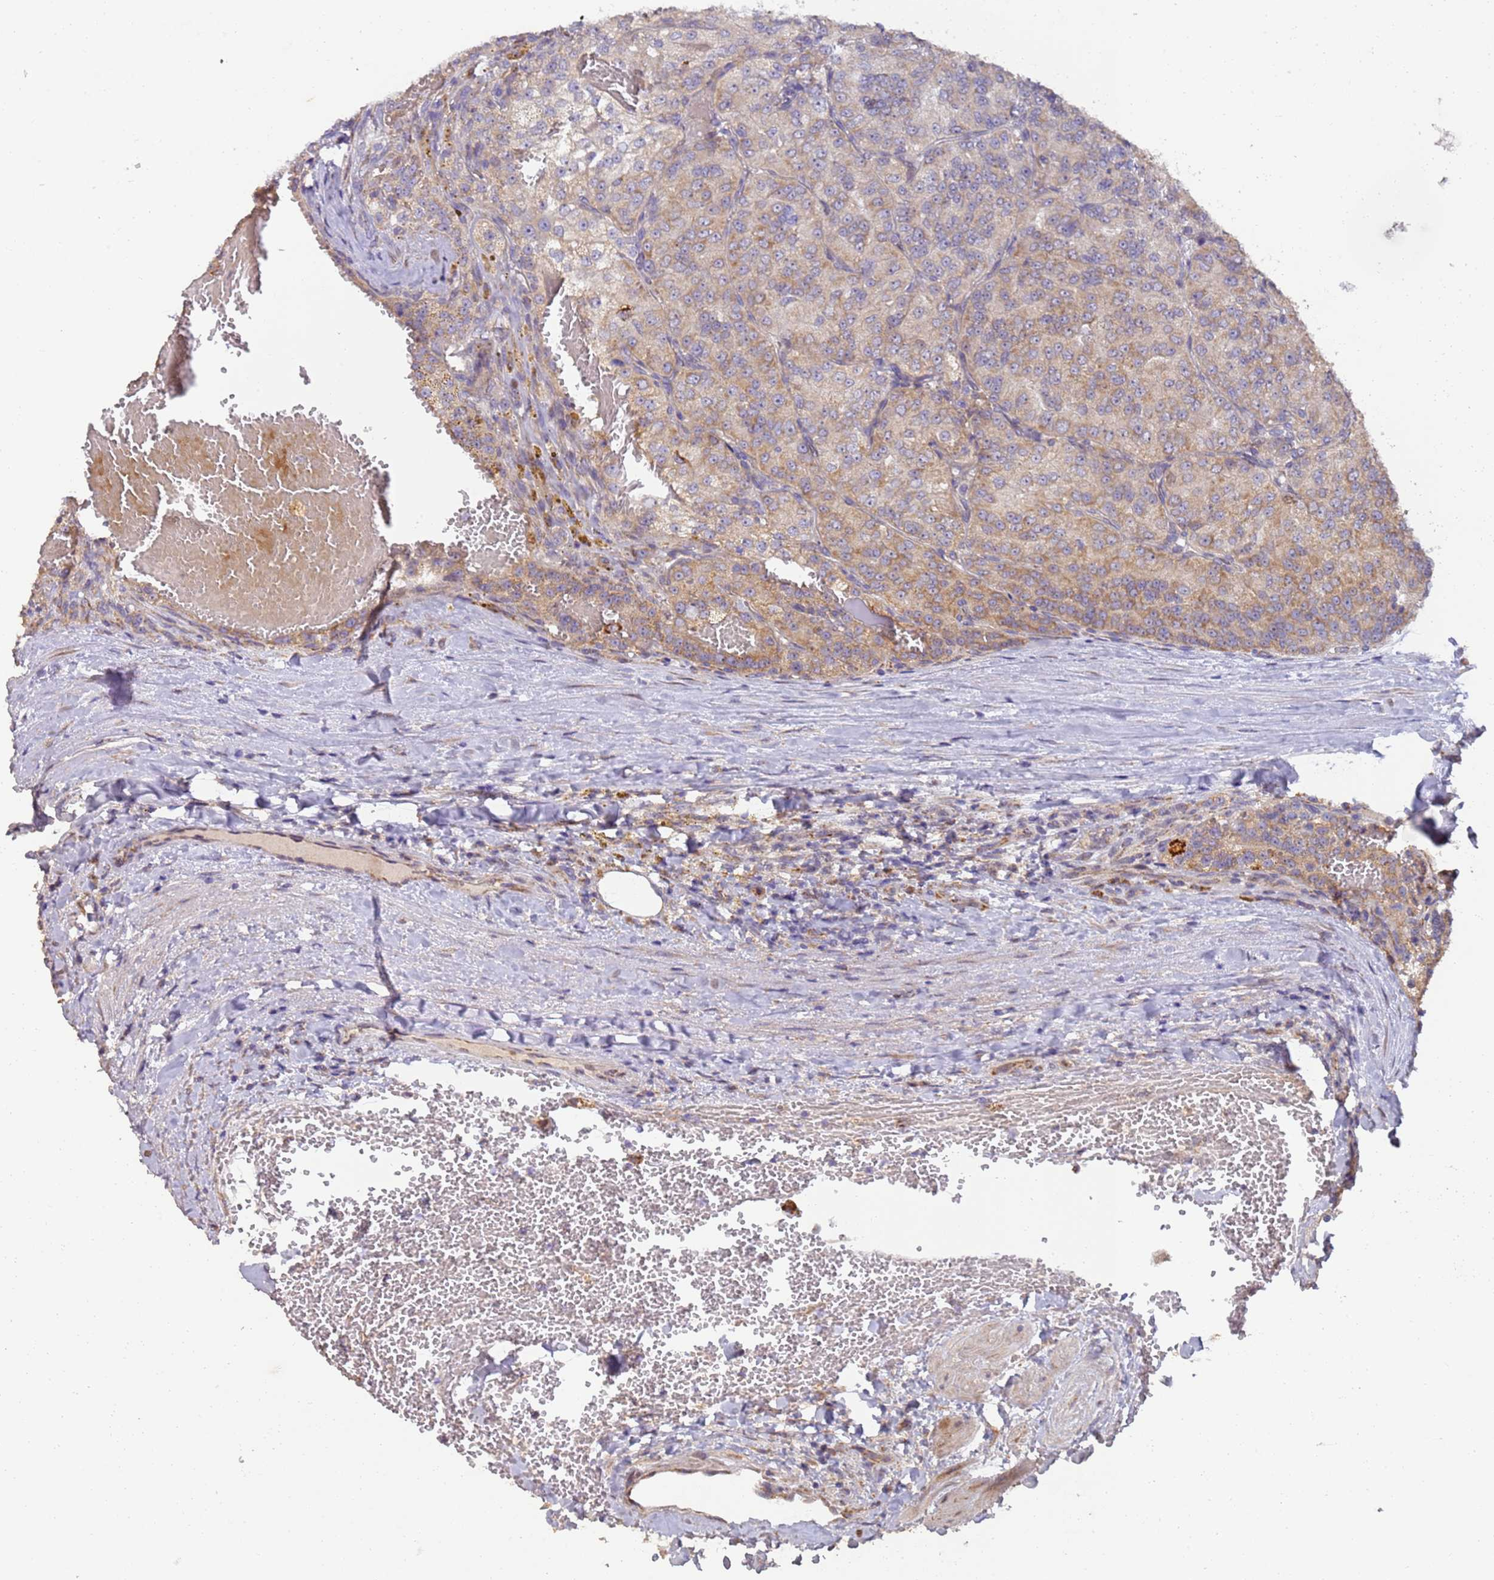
{"staining": {"intensity": "moderate", "quantity": "<25%", "location": "cytoplasmic/membranous"}, "tissue": "renal cancer", "cell_type": "Tumor cells", "image_type": "cancer", "snomed": [{"axis": "morphology", "description": "Adenocarcinoma, NOS"}, {"axis": "topography", "description": "Kidney"}], "caption": "Human renal adenocarcinoma stained with a brown dye shows moderate cytoplasmic/membranous positive positivity in approximately <25% of tumor cells.", "gene": "RAPGEF3", "patient": {"sex": "female", "age": 63}}